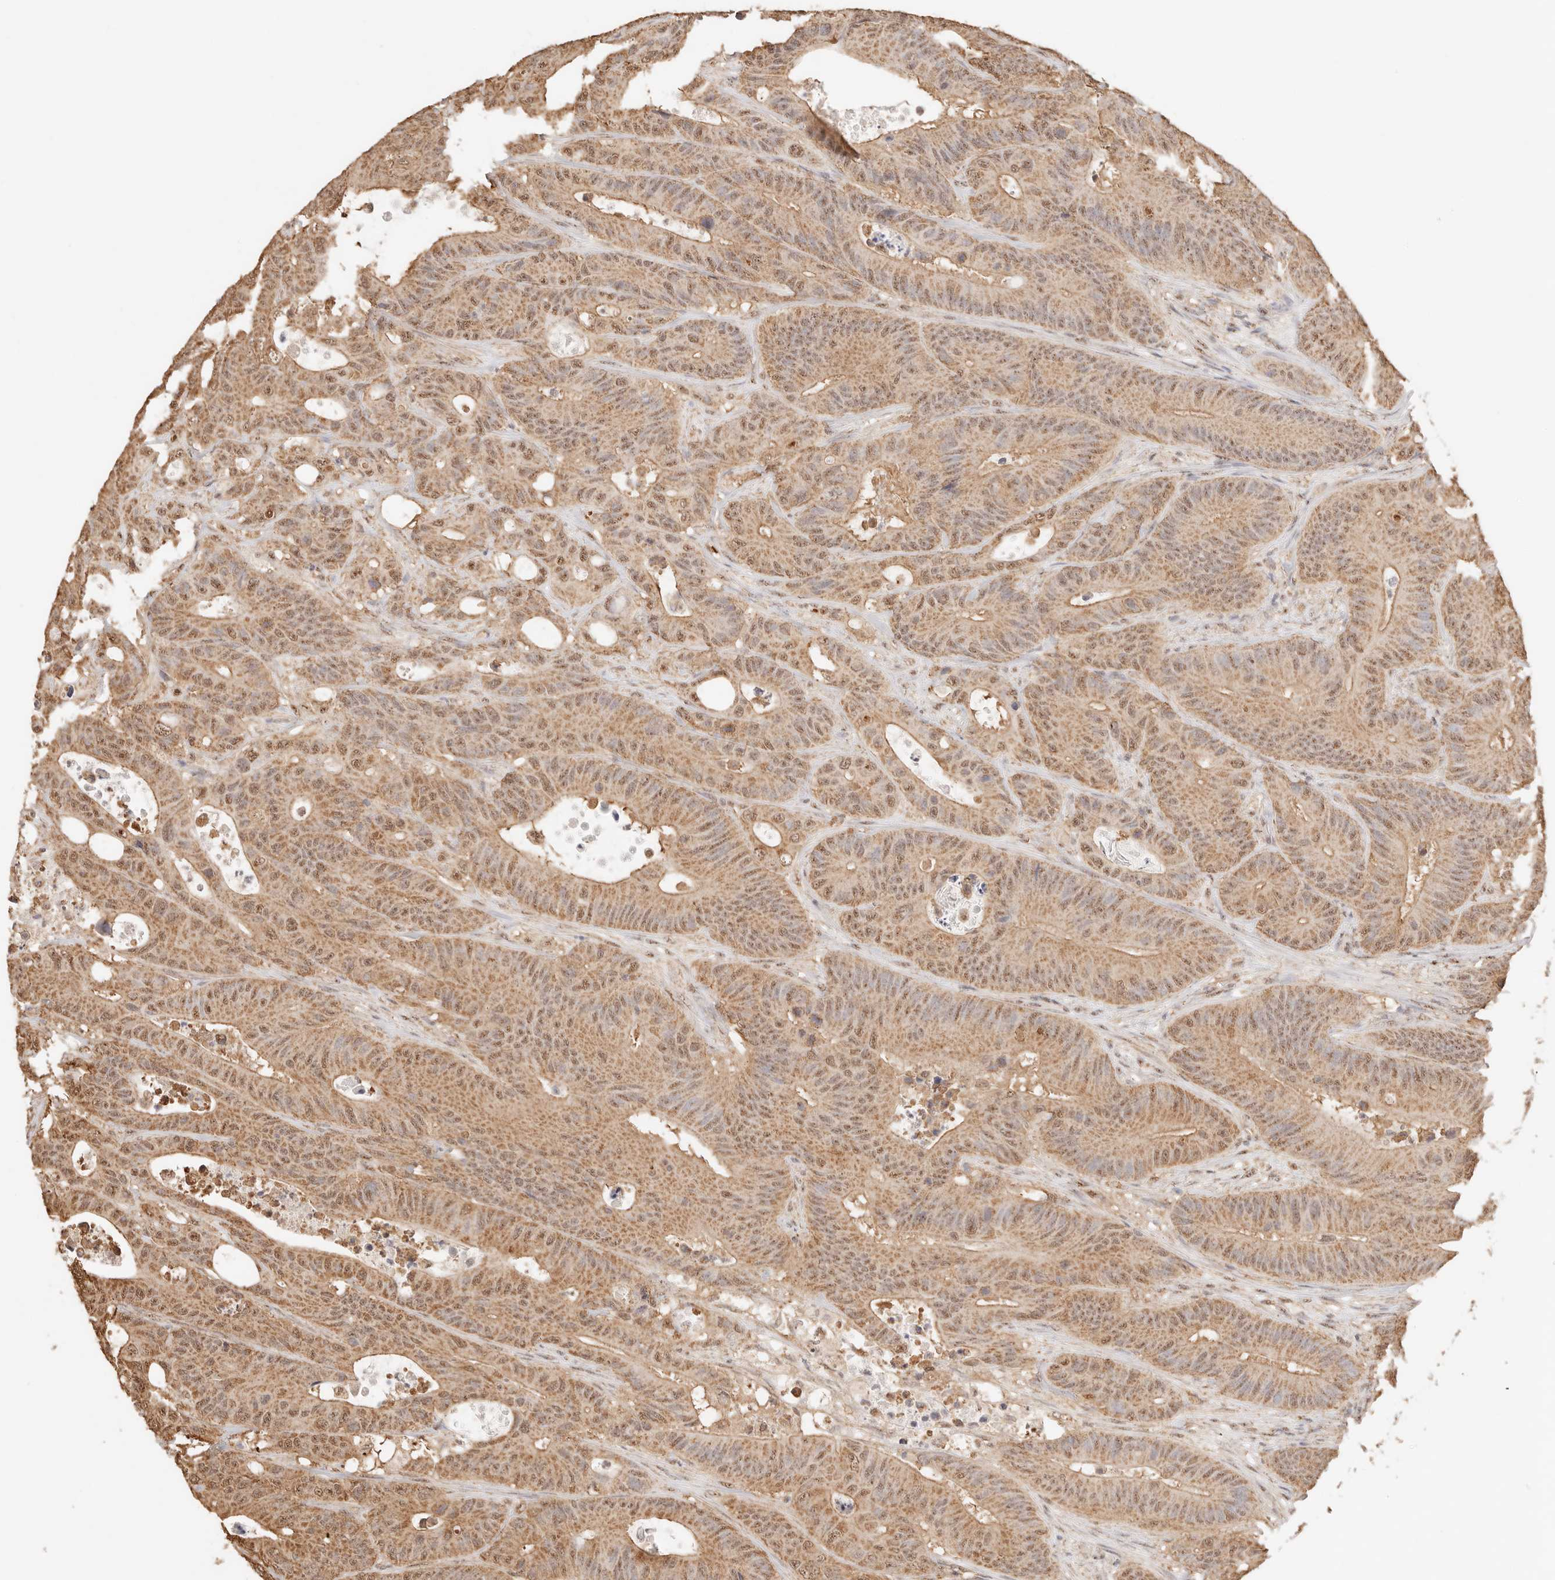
{"staining": {"intensity": "moderate", "quantity": ">75%", "location": "cytoplasmic/membranous,nuclear"}, "tissue": "colorectal cancer", "cell_type": "Tumor cells", "image_type": "cancer", "snomed": [{"axis": "morphology", "description": "Adenocarcinoma, NOS"}, {"axis": "topography", "description": "Colon"}], "caption": "Tumor cells show medium levels of moderate cytoplasmic/membranous and nuclear positivity in about >75% of cells in colorectal cancer.", "gene": "IL1R2", "patient": {"sex": "male", "age": 83}}